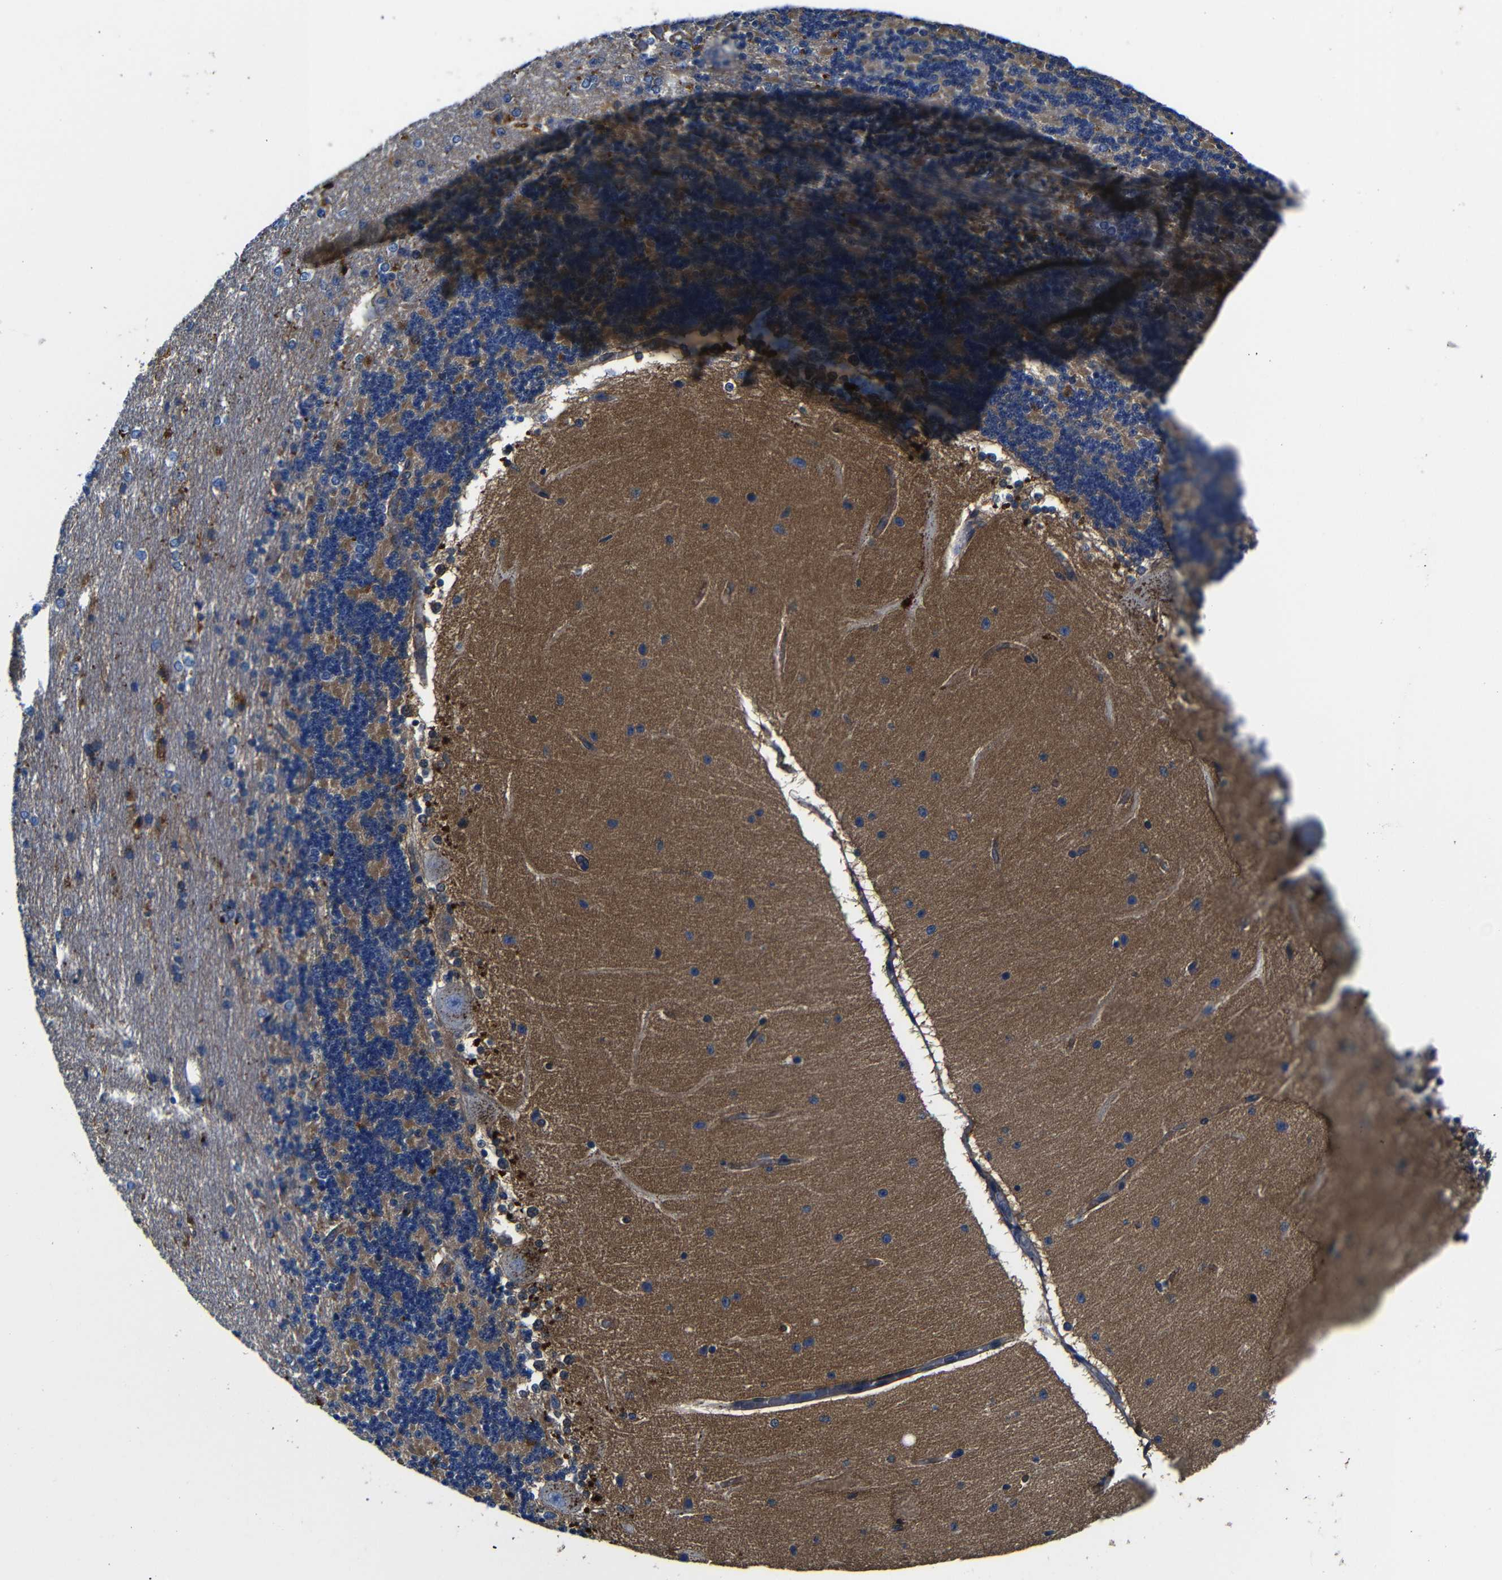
{"staining": {"intensity": "moderate", "quantity": "25%-75%", "location": "cytoplasmic/membranous"}, "tissue": "cerebellum", "cell_type": "Cells in granular layer", "image_type": "normal", "snomed": [{"axis": "morphology", "description": "Normal tissue, NOS"}, {"axis": "topography", "description": "Cerebellum"}], "caption": "IHC histopathology image of benign cerebellum stained for a protein (brown), which shows medium levels of moderate cytoplasmic/membranous positivity in approximately 25%-75% of cells in granular layer.", "gene": "GIMAP2", "patient": {"sex": "female", "age": 54}}